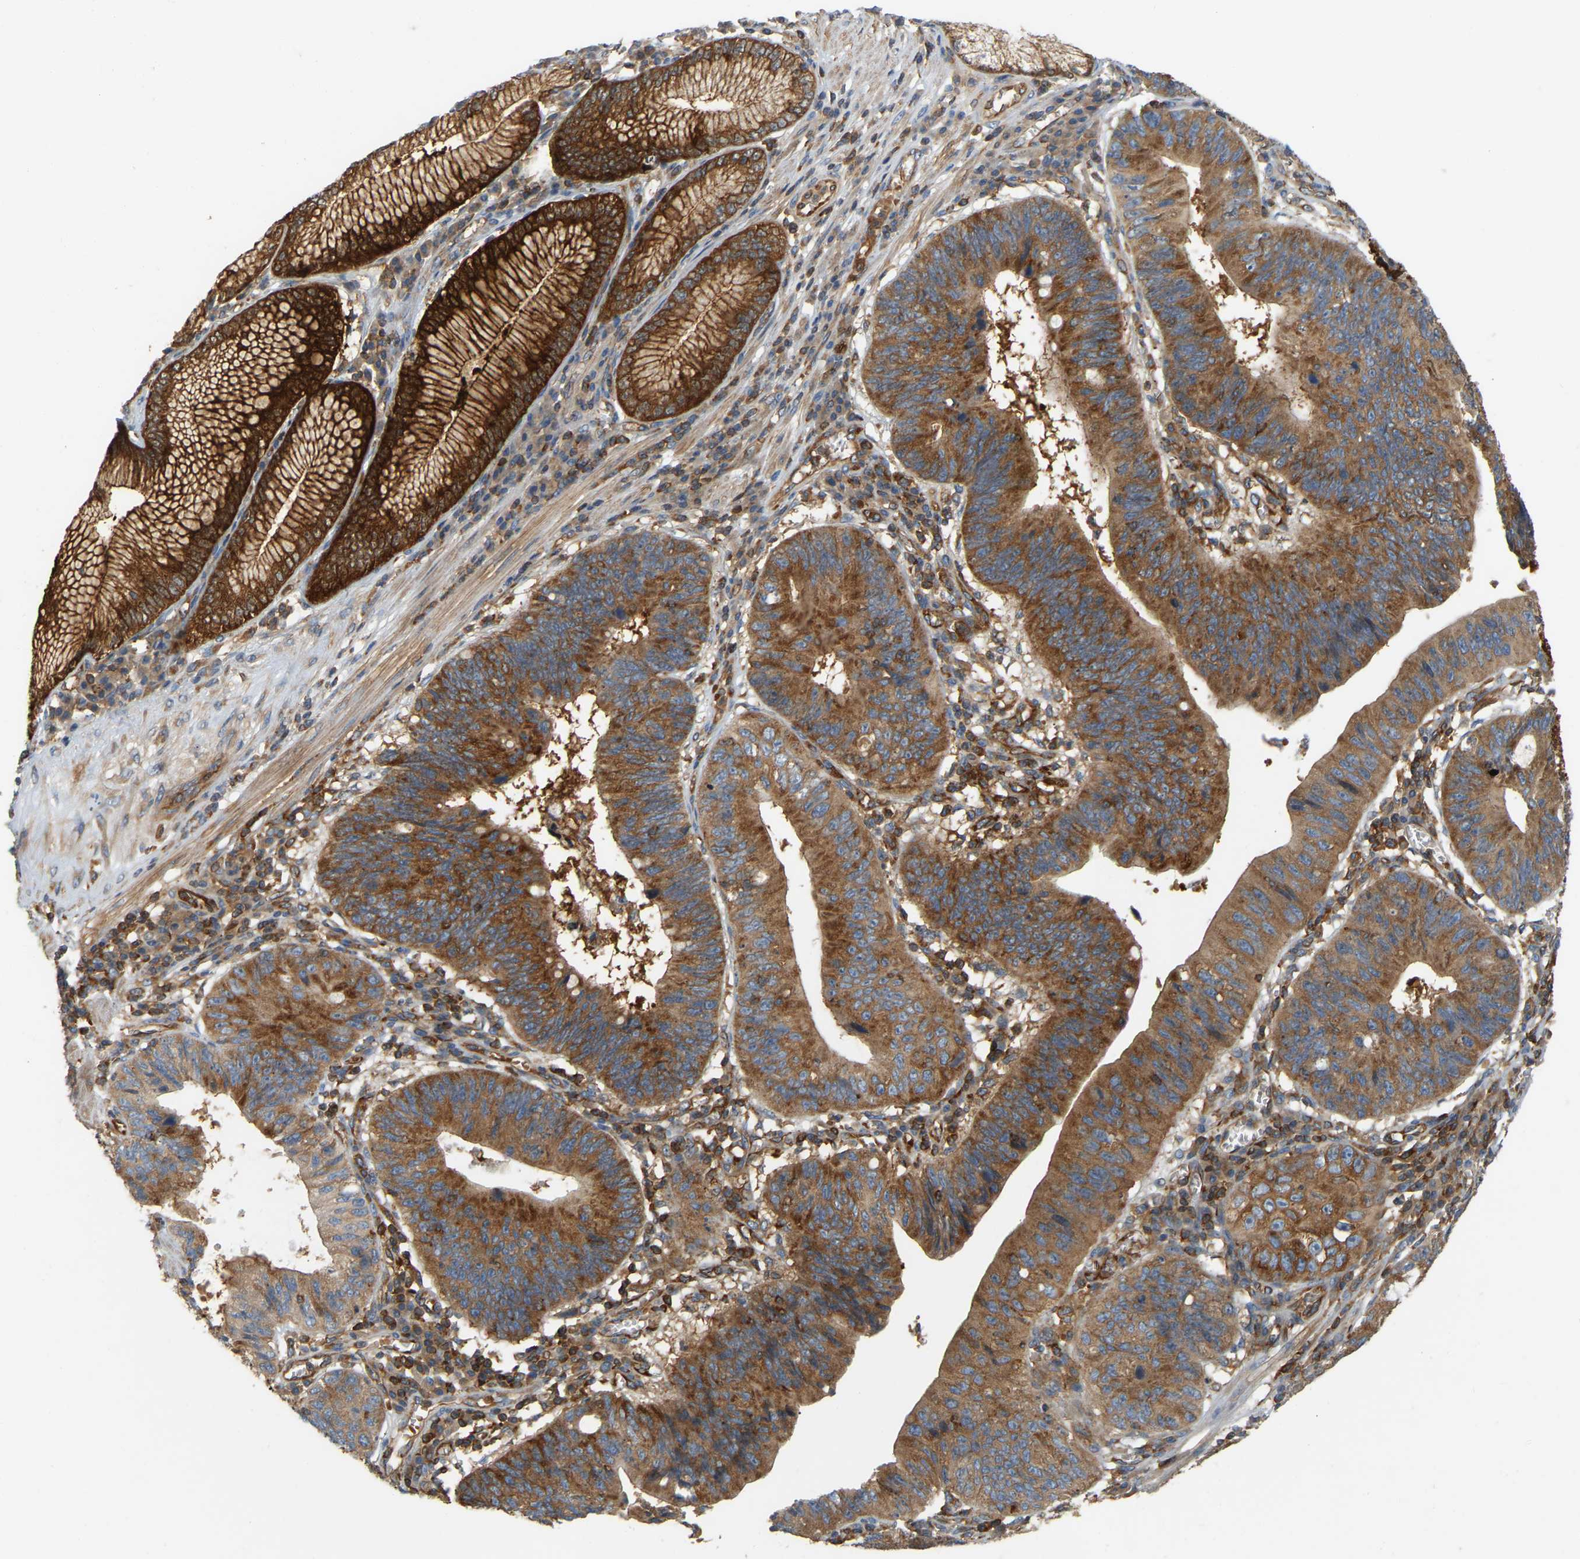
{"staining": {"intensity": "strong", "quantity": ">75%", "location": "cytoplasmic/membranous"}, "tissue": "stomach cancer", "cell_type": "Tumor cells", "image_type": "cancer", "snomed": [{"axis": "morphology", "description": "Adenocarcinoma, NOS"}, {"axis": "topography", "description": "Stomach"}], "caption": "Stomach adenocarcinoma tissue shows strong cytoplasmic/membranous expression in approximately >75% of tumor cells, visualized by immunohistochemistry. The staining is performed using DAB (3,3'-diaminobenzidine) brown chromogen to label protein expression. The nuclei are counter-stained blue using hematoxylin.", "gene": "AKAP13", "patient": {"sex": "male", "age": 59}}